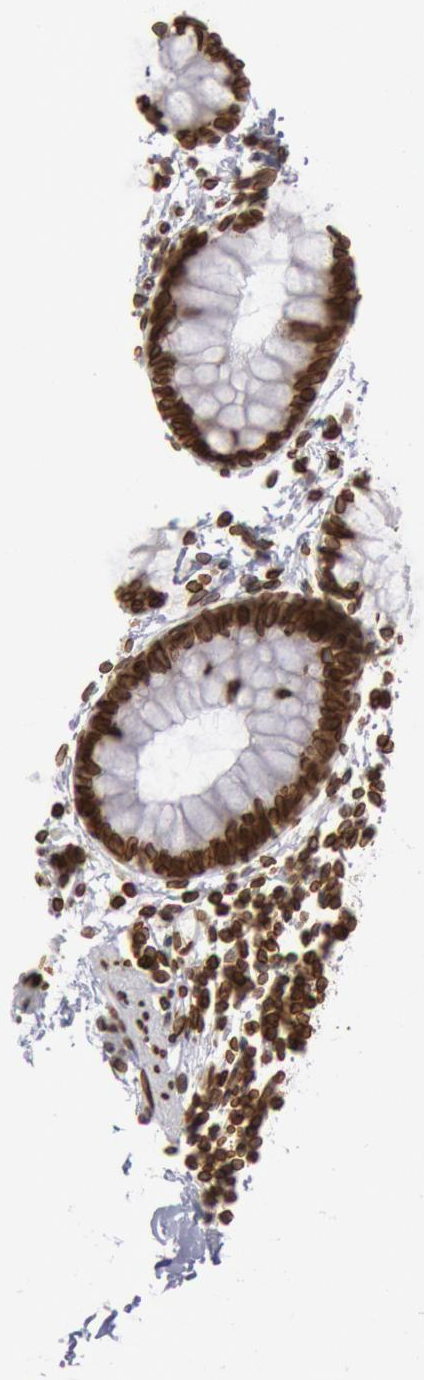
{"staining": {"intensity": "strong", "quantity": ">75%", "location": "cytoplasmic/membranous,nuclear"}, "tissue": "colon", "cell_type": "Endothelial cells", "image_type": "normal", "snomed": [{"axis": "morphology", "description": "Normal tissue, NOS"}, {"axis": "topography", "description": "Smooth muscle"}, {"axis": "topography", "description": "Colon"}], "caption": "High-power microscopy captured an immunohistochemistry (IHC) histopathology image of unremarkable colon, revealing strong cytoplasmic/membranous,nuclear expression in about >75% of endothelial cells. Ihc stains the protein in brown and the nuclei are stained blue.", "gene": "SUN2", "patient": {"sex": "male", "age": 67}}